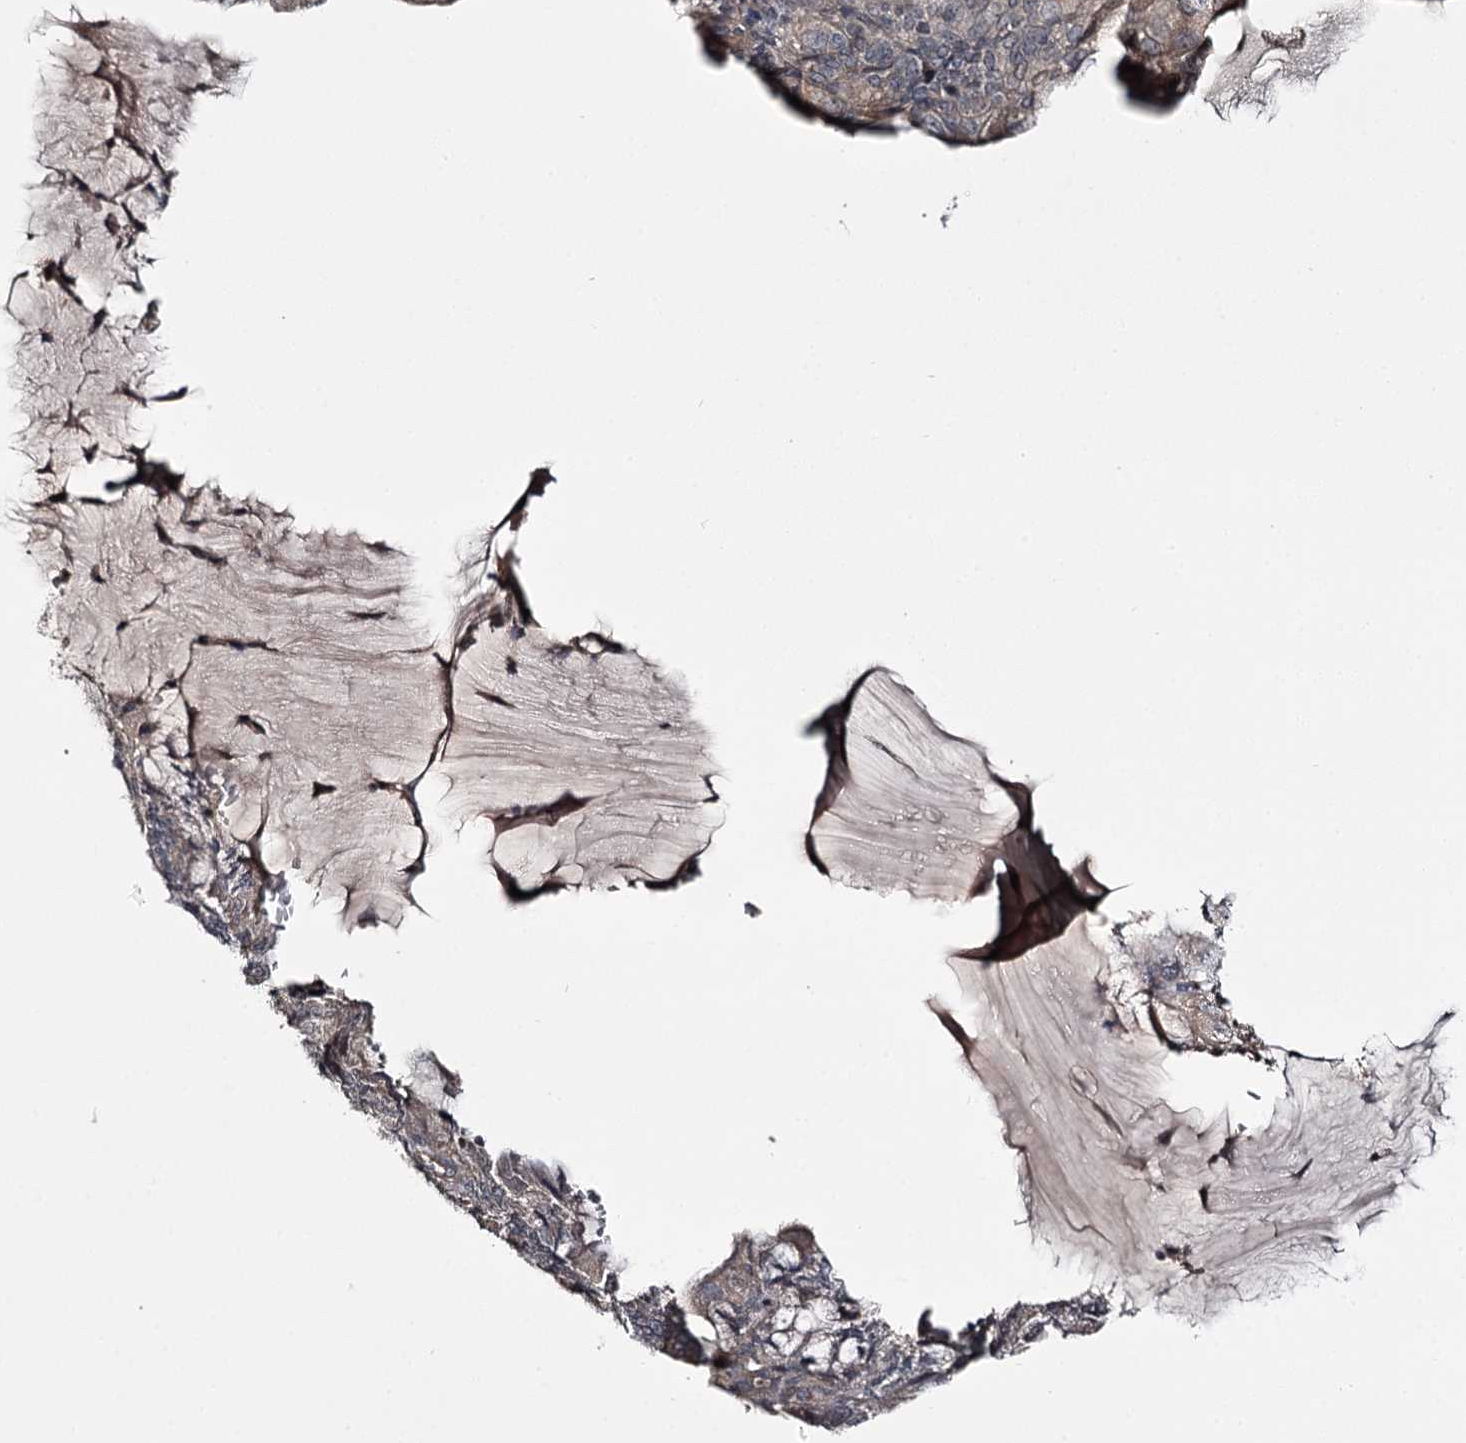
{"staining": {"intensity": "weak", "quantity": "<25%", "location": "cytoplasmic/membranous"}, "tissue": "endometrial cancer", "cell_type": "Tumor cells", "image_type": "cancer", "snomed": [{"axis": "morphology", "description": "Adenocarcinoma, NOS"}, {"axis": "topography", "description": "Endometrium"}], "caption": "Immunohistochemistry (IHC) of human endometrial cancer (adenocarcinoma) displays no expression in tumor cells. (DAB (3,3'-diaminobenzidine) IHC visualized using brightfield microscopy, high magnification).", "gene": "CWF19L2", "patient": {"sex": "female", "age": 81}}